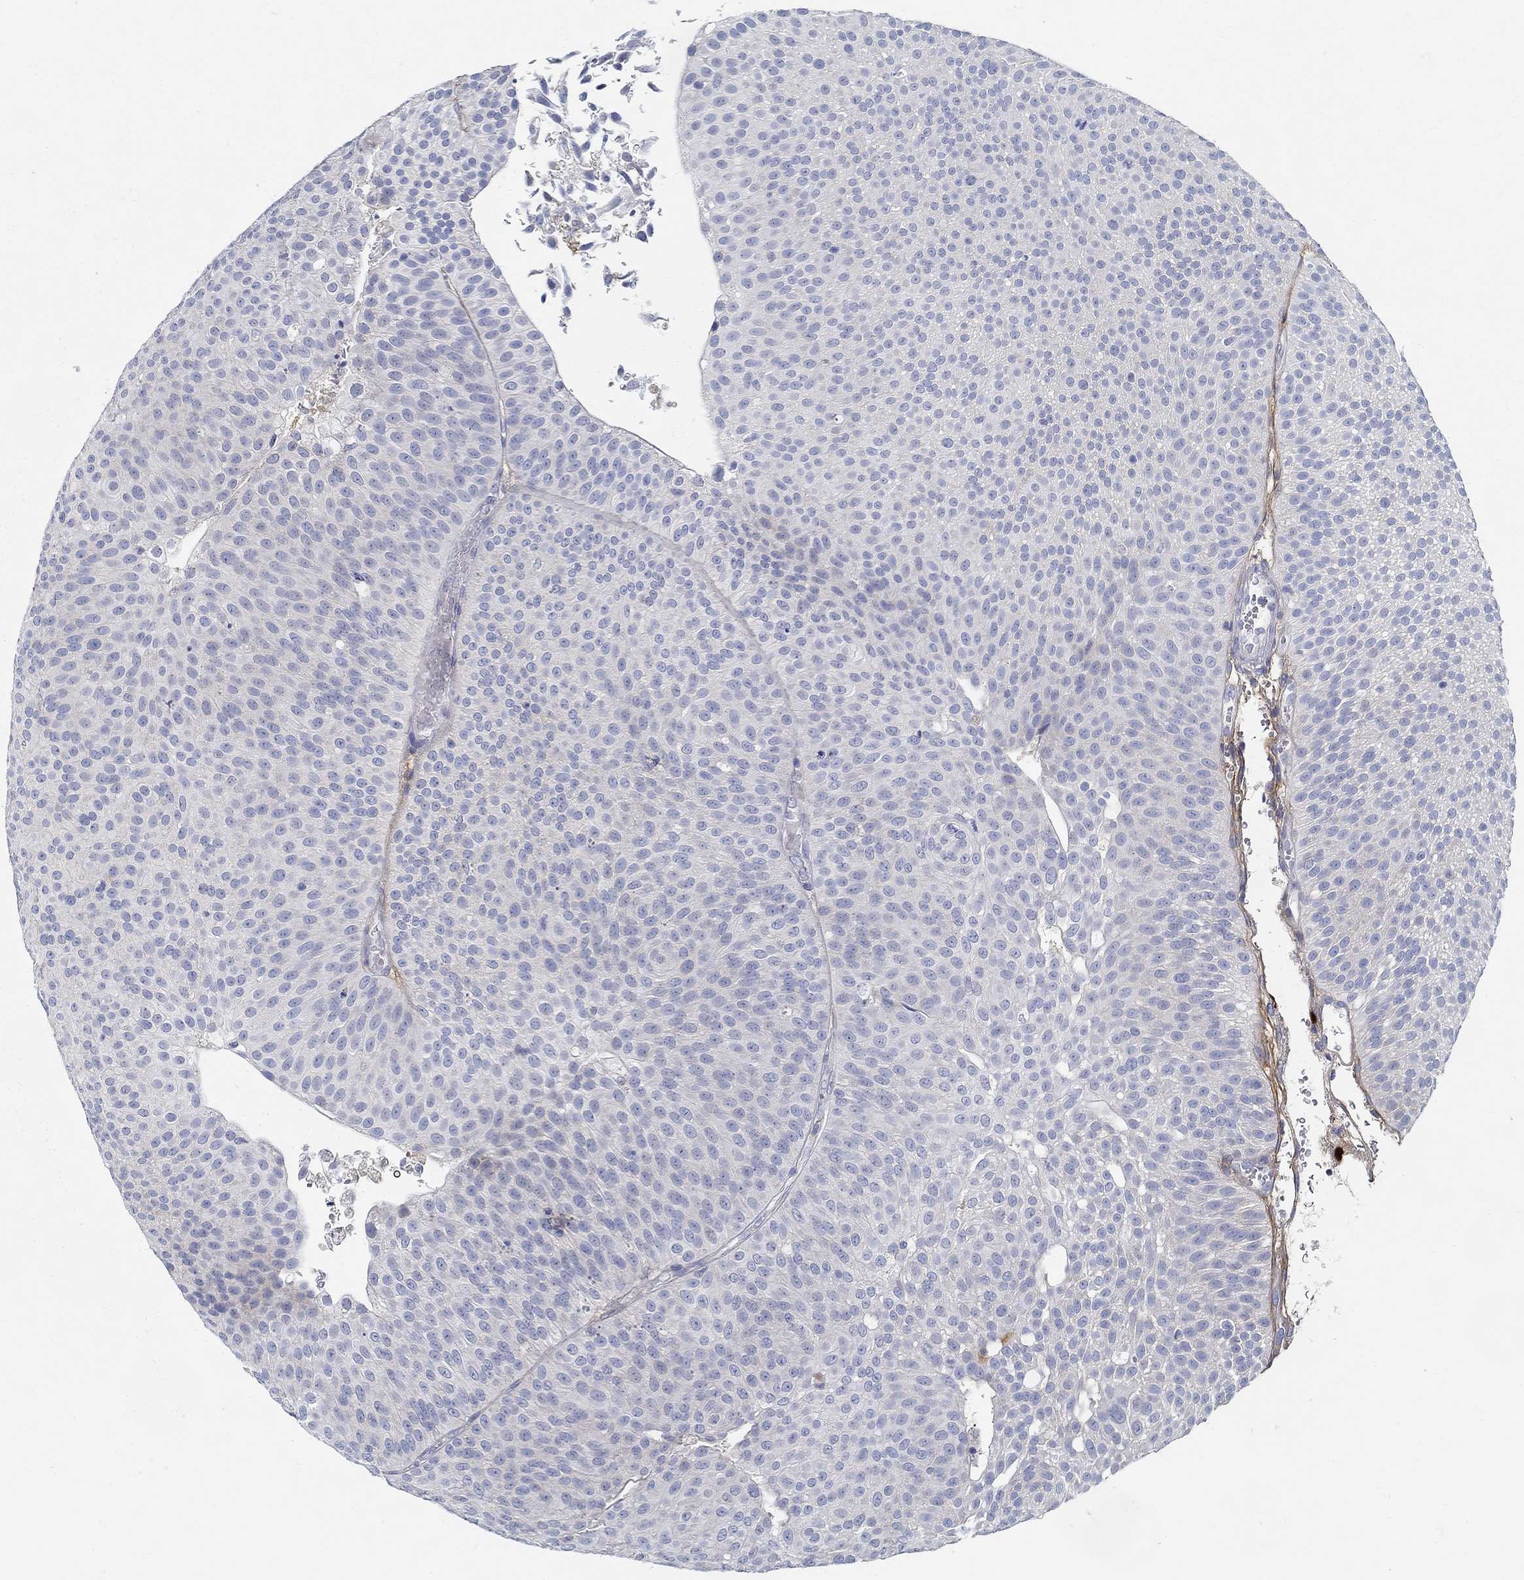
{"staining": {"intensity": "negative", "quantity": "none", "location": "none"}, "tissue": "urothelial cancer", "cell_type": "Tumor cells", "image_type": "cancer", "snomed": [{"axis": "morphology", "description": "Urothelial carcinoma, Low grade"}, {"axis": "topography", "description": "Urinary bladder"}], "caption": "Tumor cells show no significant protein positivity in urothelial cancer.", "gene": "TGFBI", "patient": {"sex": "male", "age": 65}}